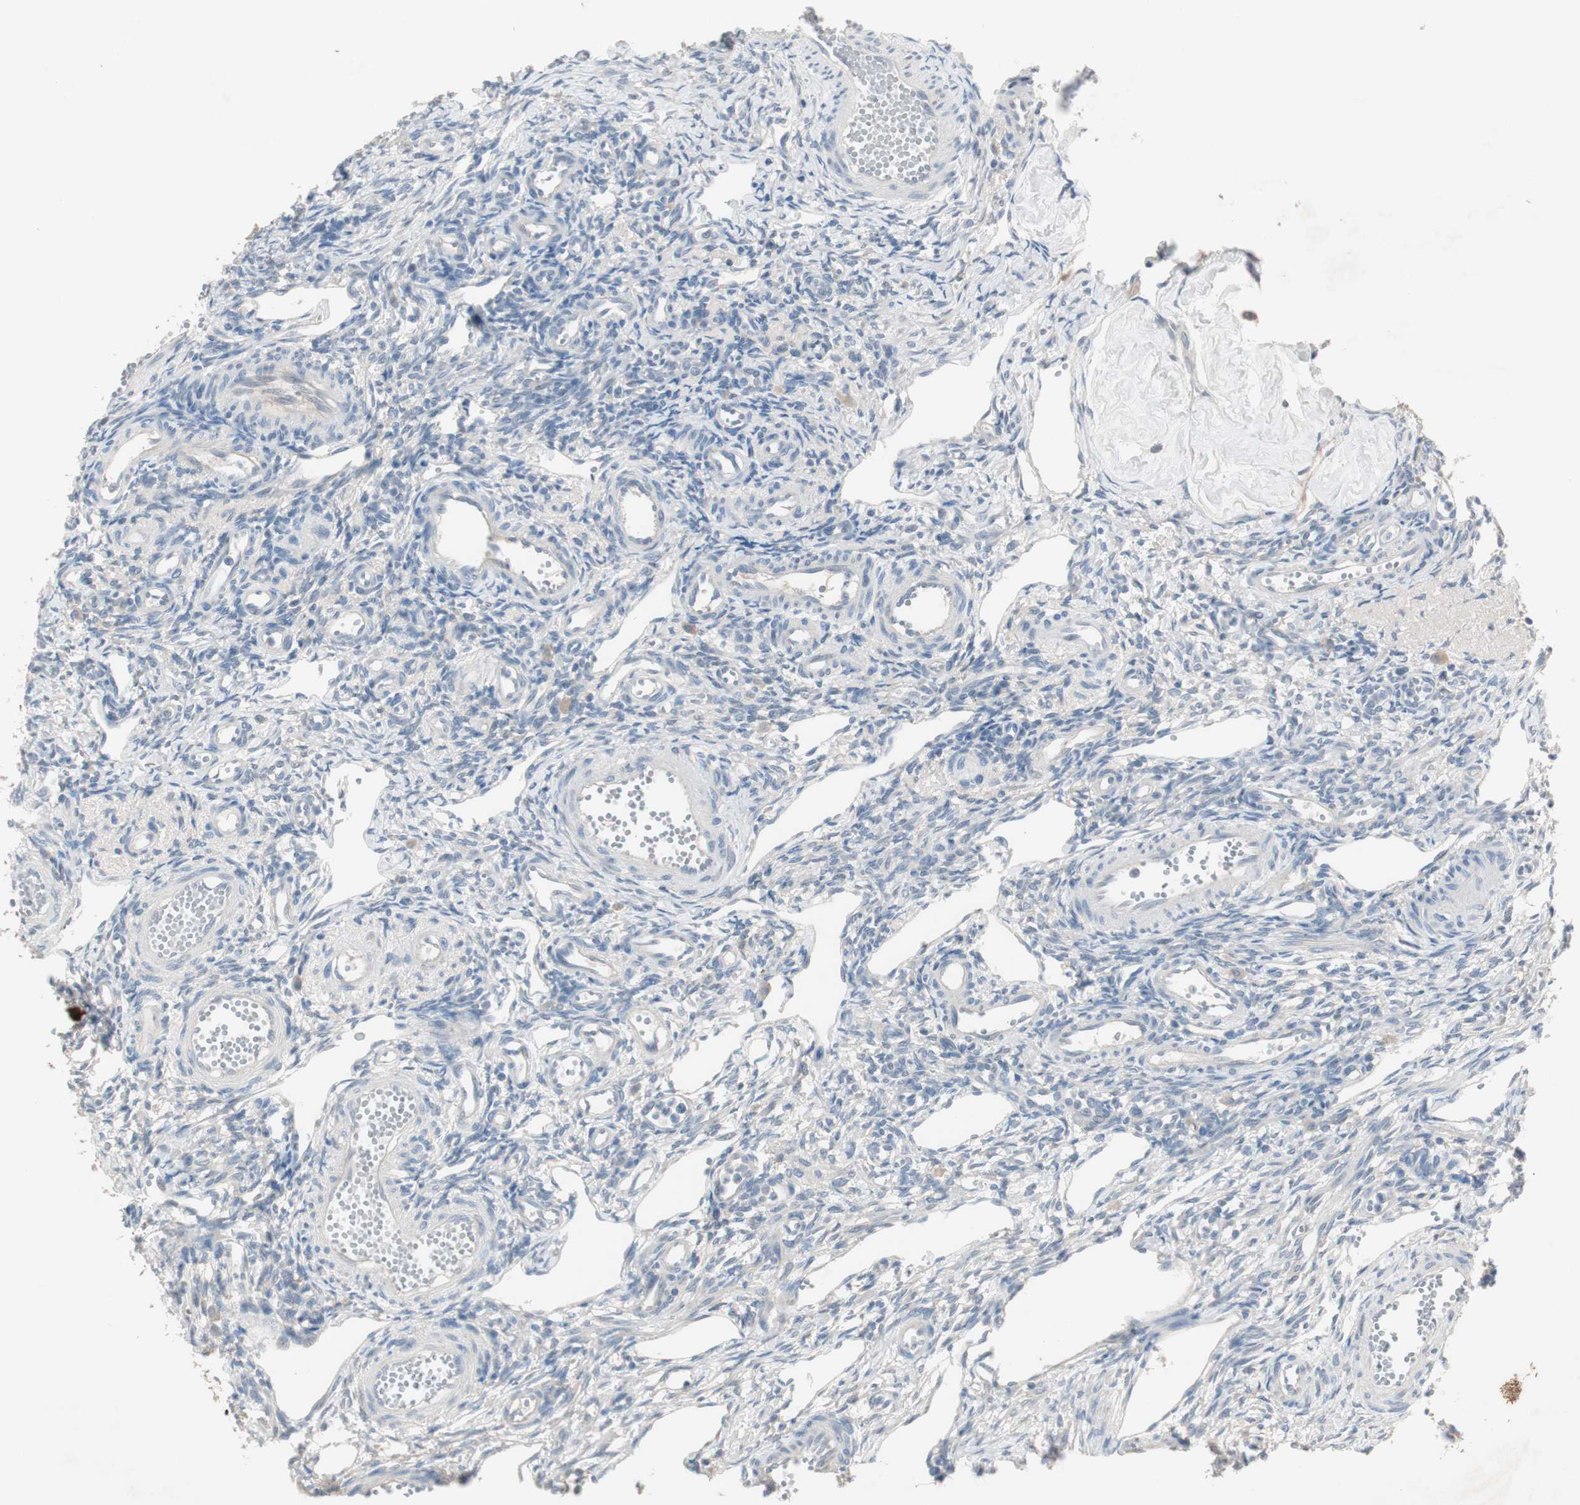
{"staining": {"intensity": "negative", "quantity": "none", "location": "none"}, "tissue": "ovary", "cell_type": "Ovarian stroma cells", "image_type": "normal", "snomed": [{"axis": "morphology", "description": "Normal tissue, NOS"}, {"axis": "topography", "description": "Ovary"}], "caption": "This is an IHC photomicrograph of unremarkable human ovary. There is no expression in ovarian stroma cells.", "gene": "KHK", "patient": {"sex": "female", "age": 33}}